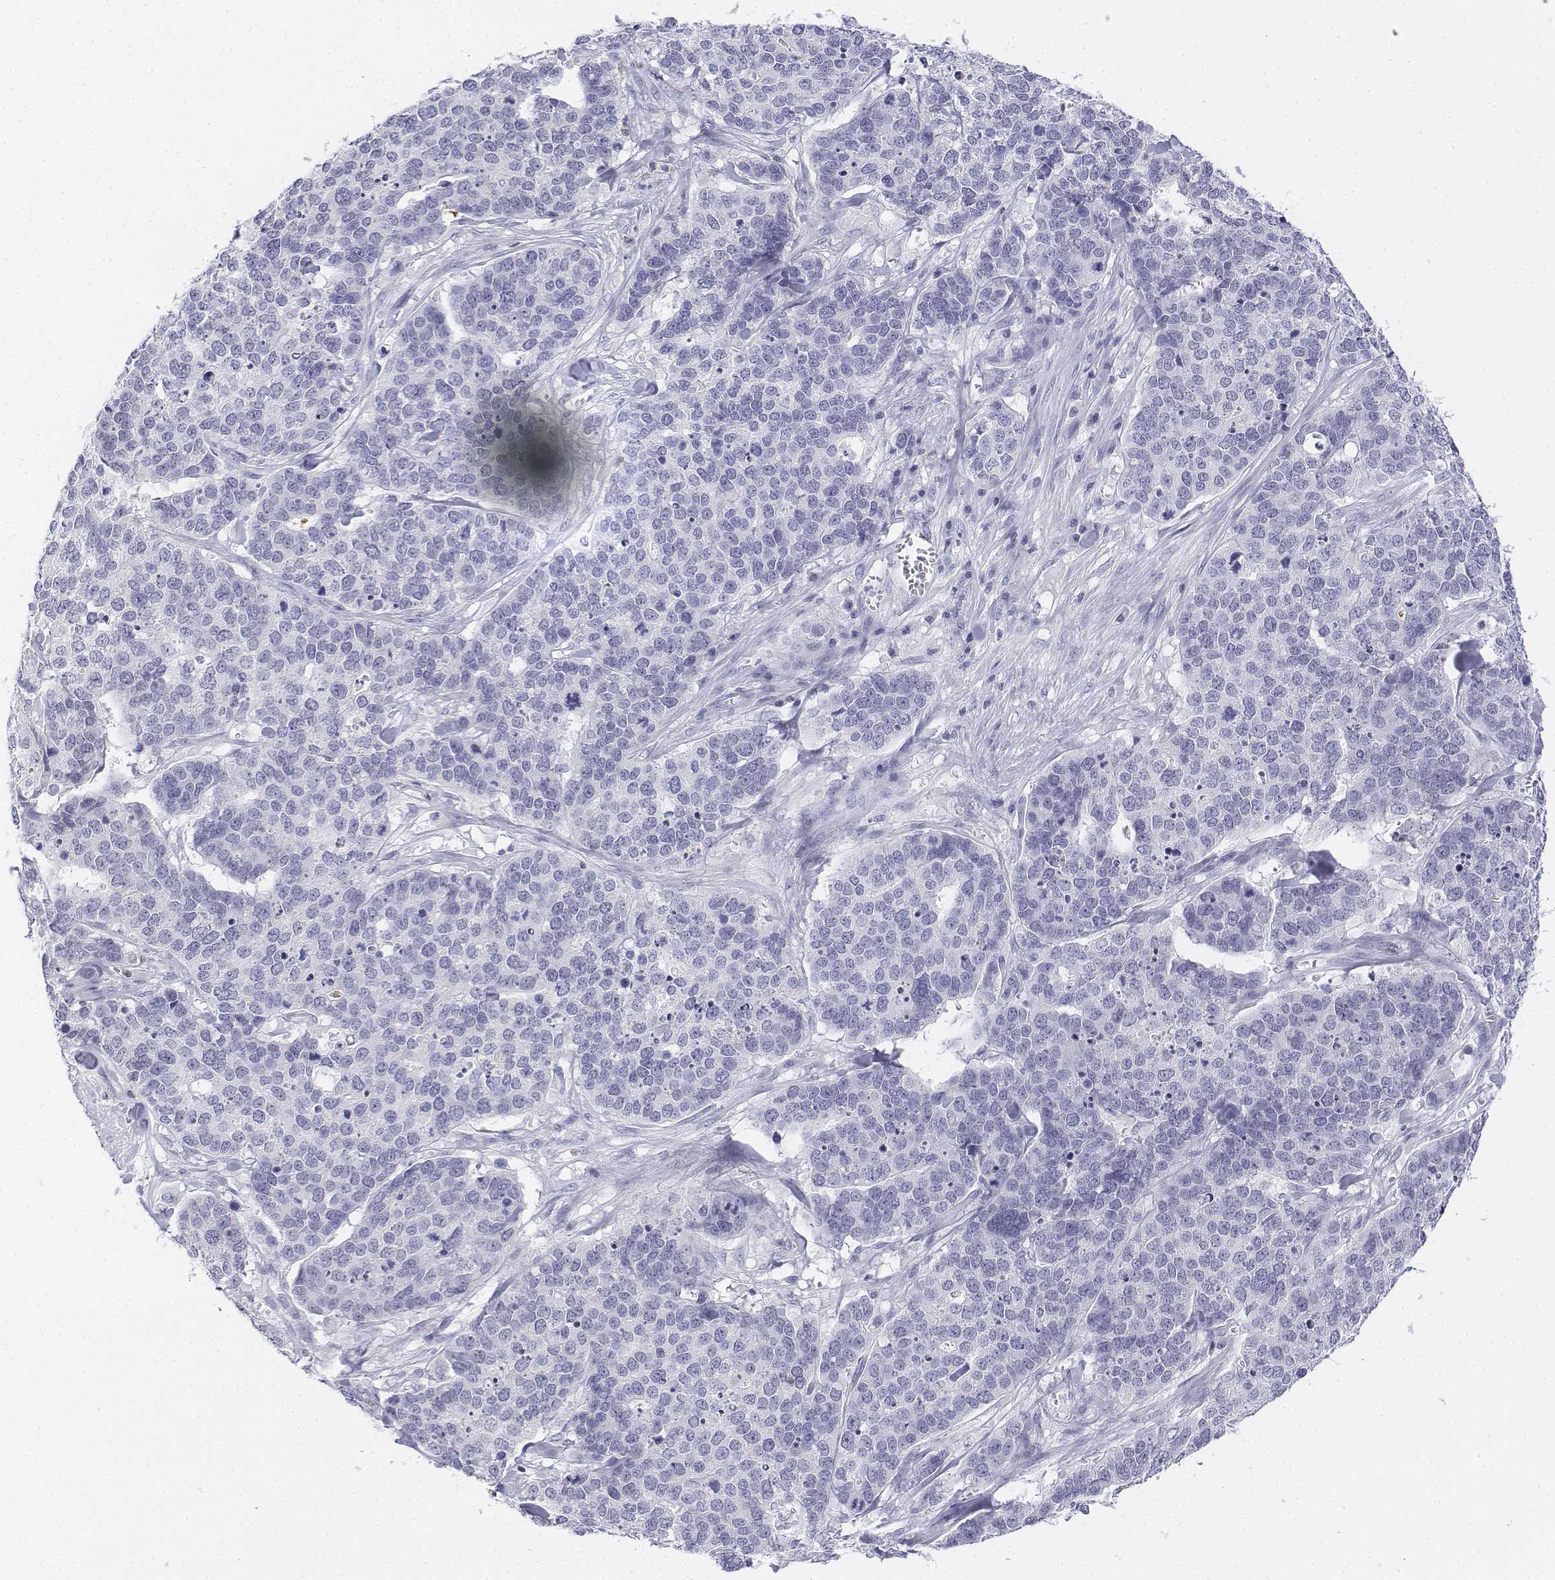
{"staining": {"intensity": "negative", "quantity": "none", "location": "none"}, "tissue": "ovarian cancer", "cell_type": "Tumor cells", "image_type": "cancer", "snomed": [{"axis": "morphology", "description": "Carcinoma, endometroid"}, {"axis": "topography", "description": "Ovary"}], "caption": "Immunohistochemical staining of ovarian cancer shows no significant positivity in tumor cells. (Immunohistochemistry (ihc), brightfield microscopy, high magnification).", "gene": "CD3E", "patient": {"sex": "female", "age": 65}}